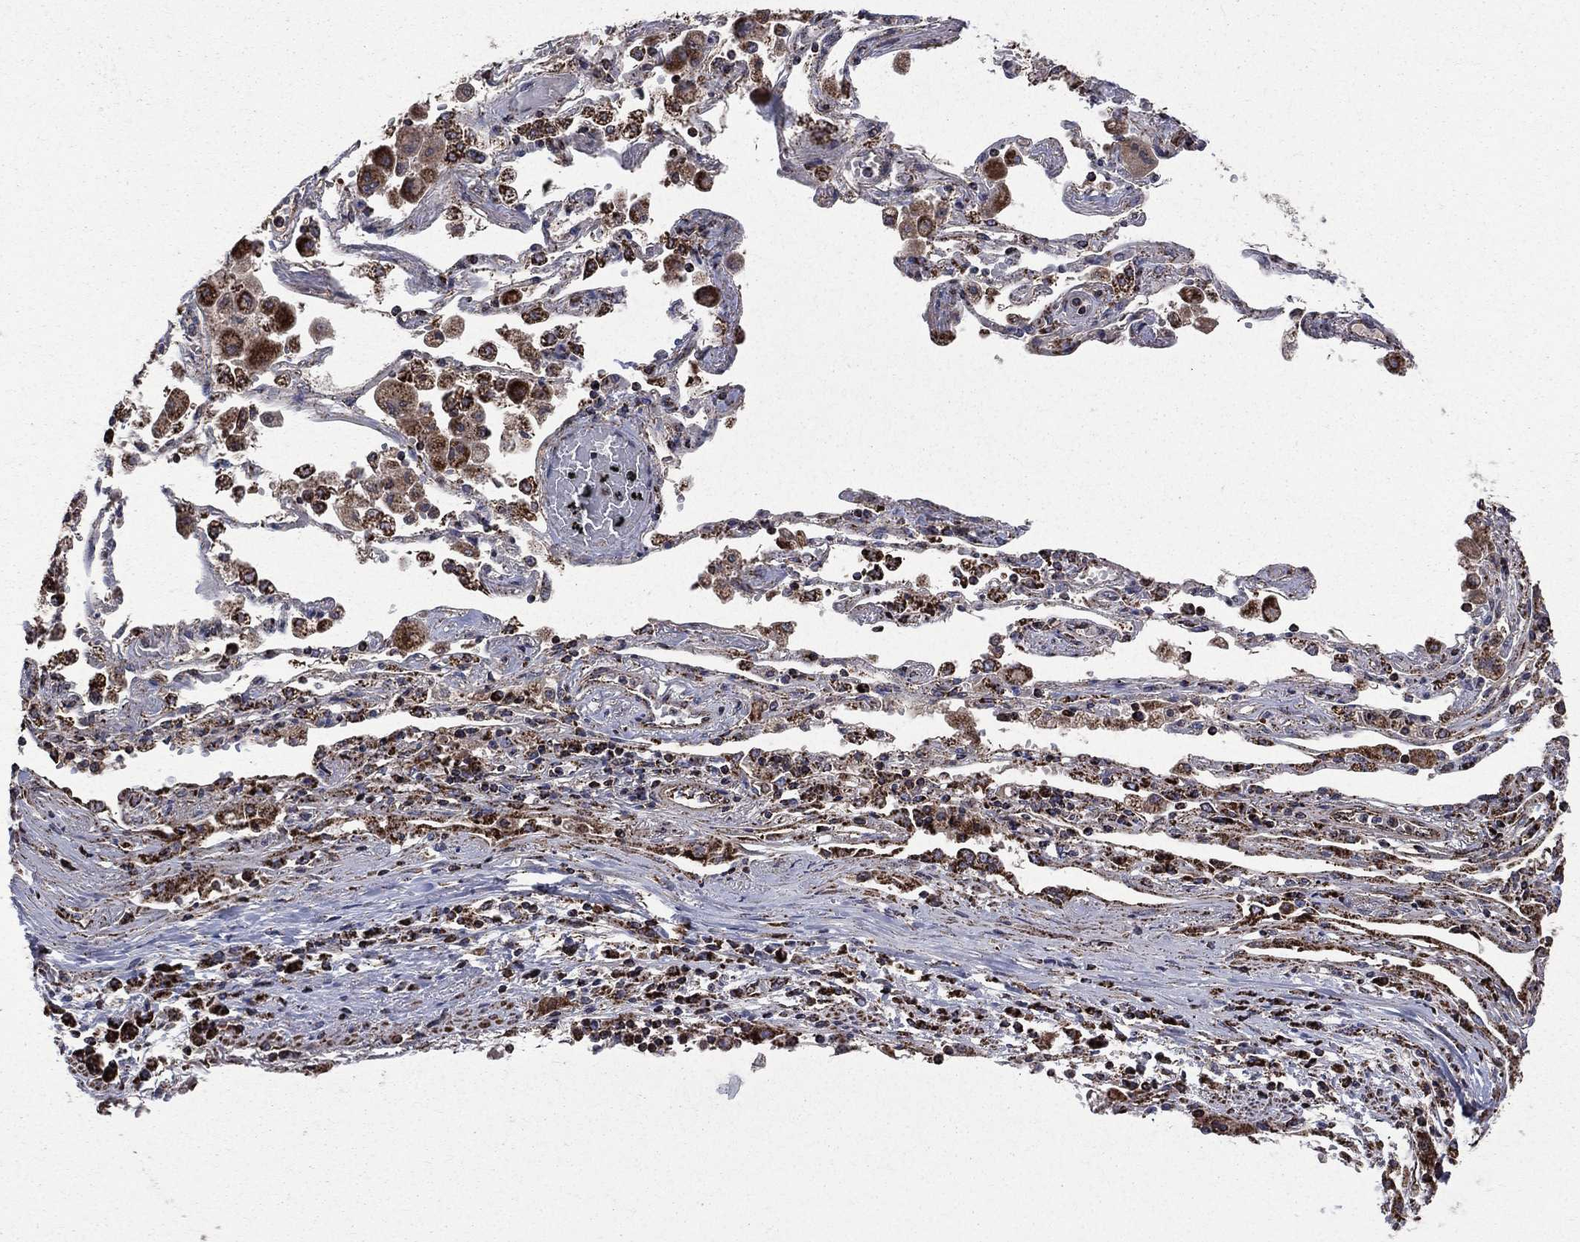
{"staining": {"intensity": "strong", "quantity": ">75%", "location": "cytoplasmic/membranous"}, "tissue": "lung cancer", "cell_type": "Tumor cells", "image_type": "cancer", "snomed": [{"axis": "morphology", "description": "Squamous cell carcinoma, NOS"}, {"axis": "topography", "description": "Lung"}], "caption": "Immunohistochemistry histopathology image of neoplastic tissue: lung squamous cell carcinoma stained using immunohistochemistry reveals high levels of strong protein expression localized specifically in the cytoplasmic/membranous of tumor cells, appearing as a cytoplasmic/membranous brown color.", "gene": "GOT2", "patient": {"sex": "male", "age": 73}}